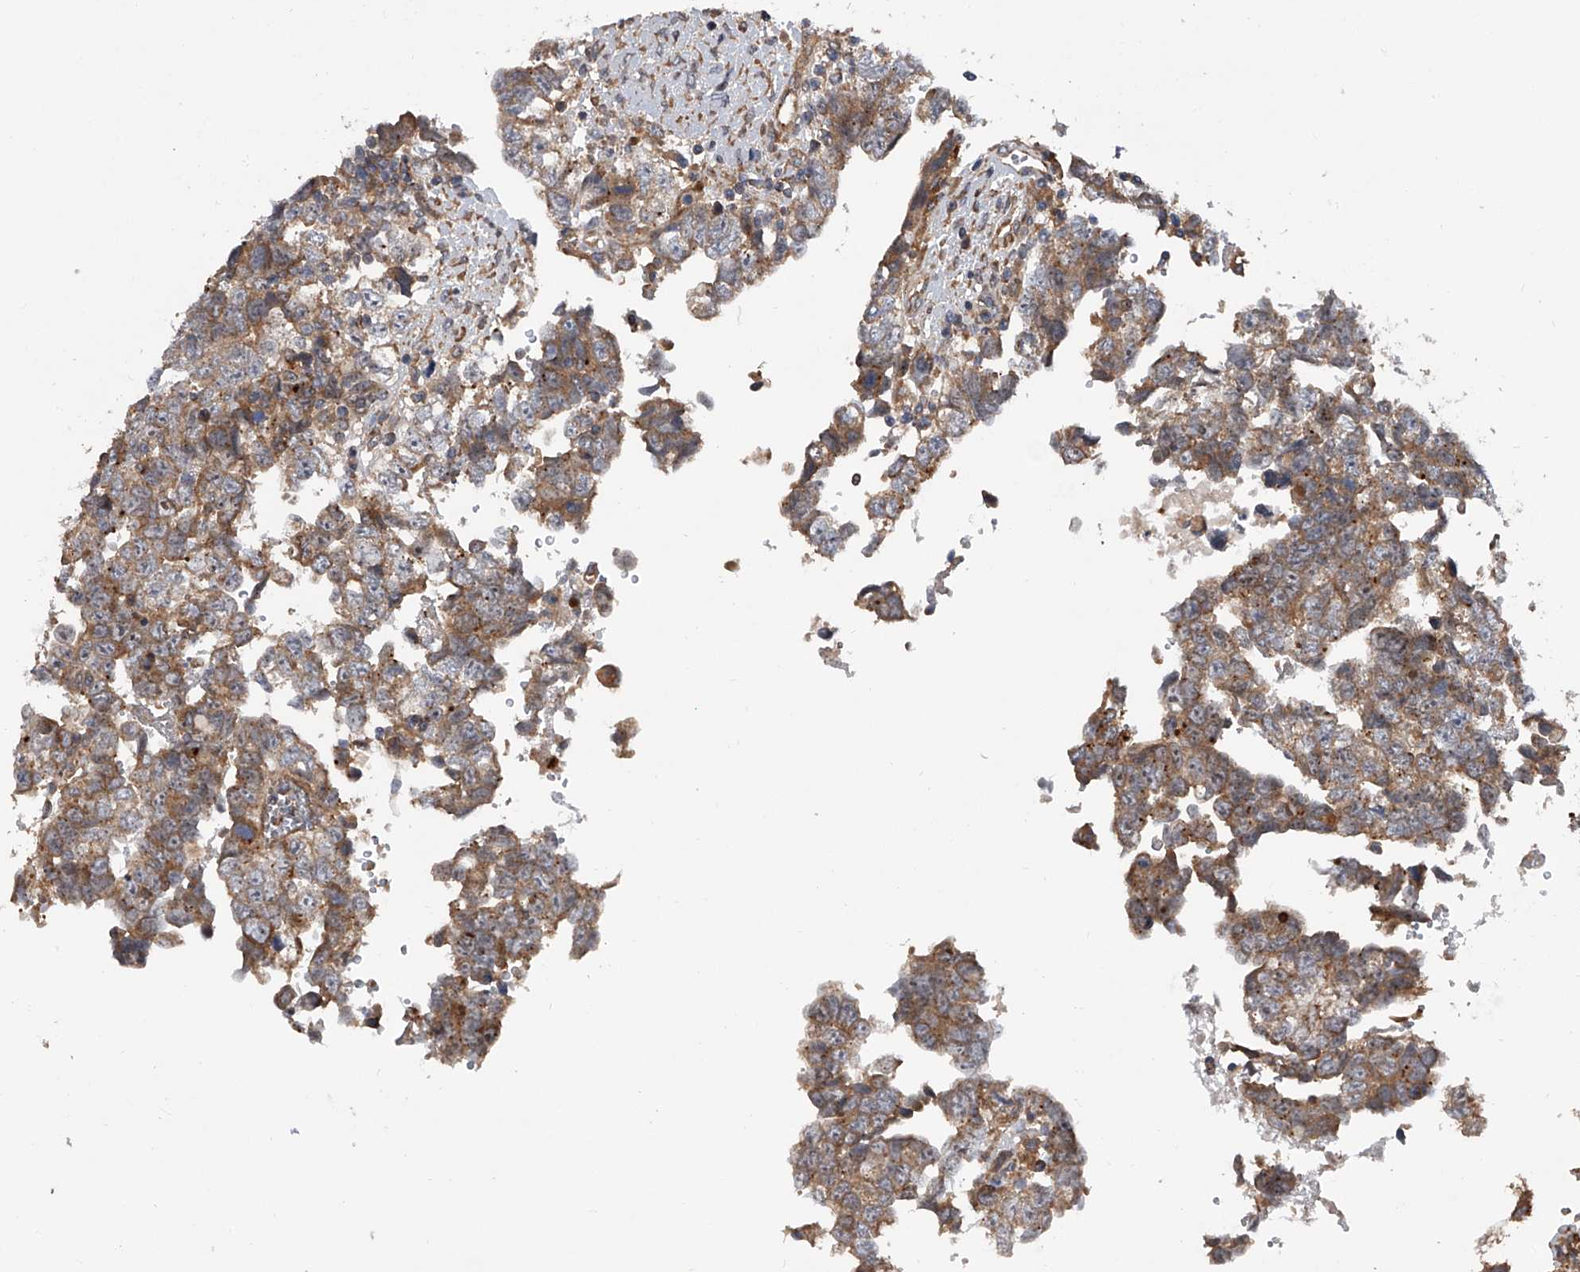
{"staining": {"intensity": "moderate", "quantity": ">75%", "location": "cytoplasmic/membranous"}, "tissue": "testis cancer", "cell_type": "Tumor cells", "image_type": "cancer", "snomed": [{"axis": "morphology", "description": "Carcinoma, Embryonal, NOS"}, {"axis": "topography", "description": "Testis"}], "caption": "Tumor cells demonstrate medium levels of moderate cytoplasmic/membranous positivity in approximately >75% of cells in human testis cancer (embryonal carcinoma).", "gene": "USP47", "patient": {"sex": "male", "age": 37}}